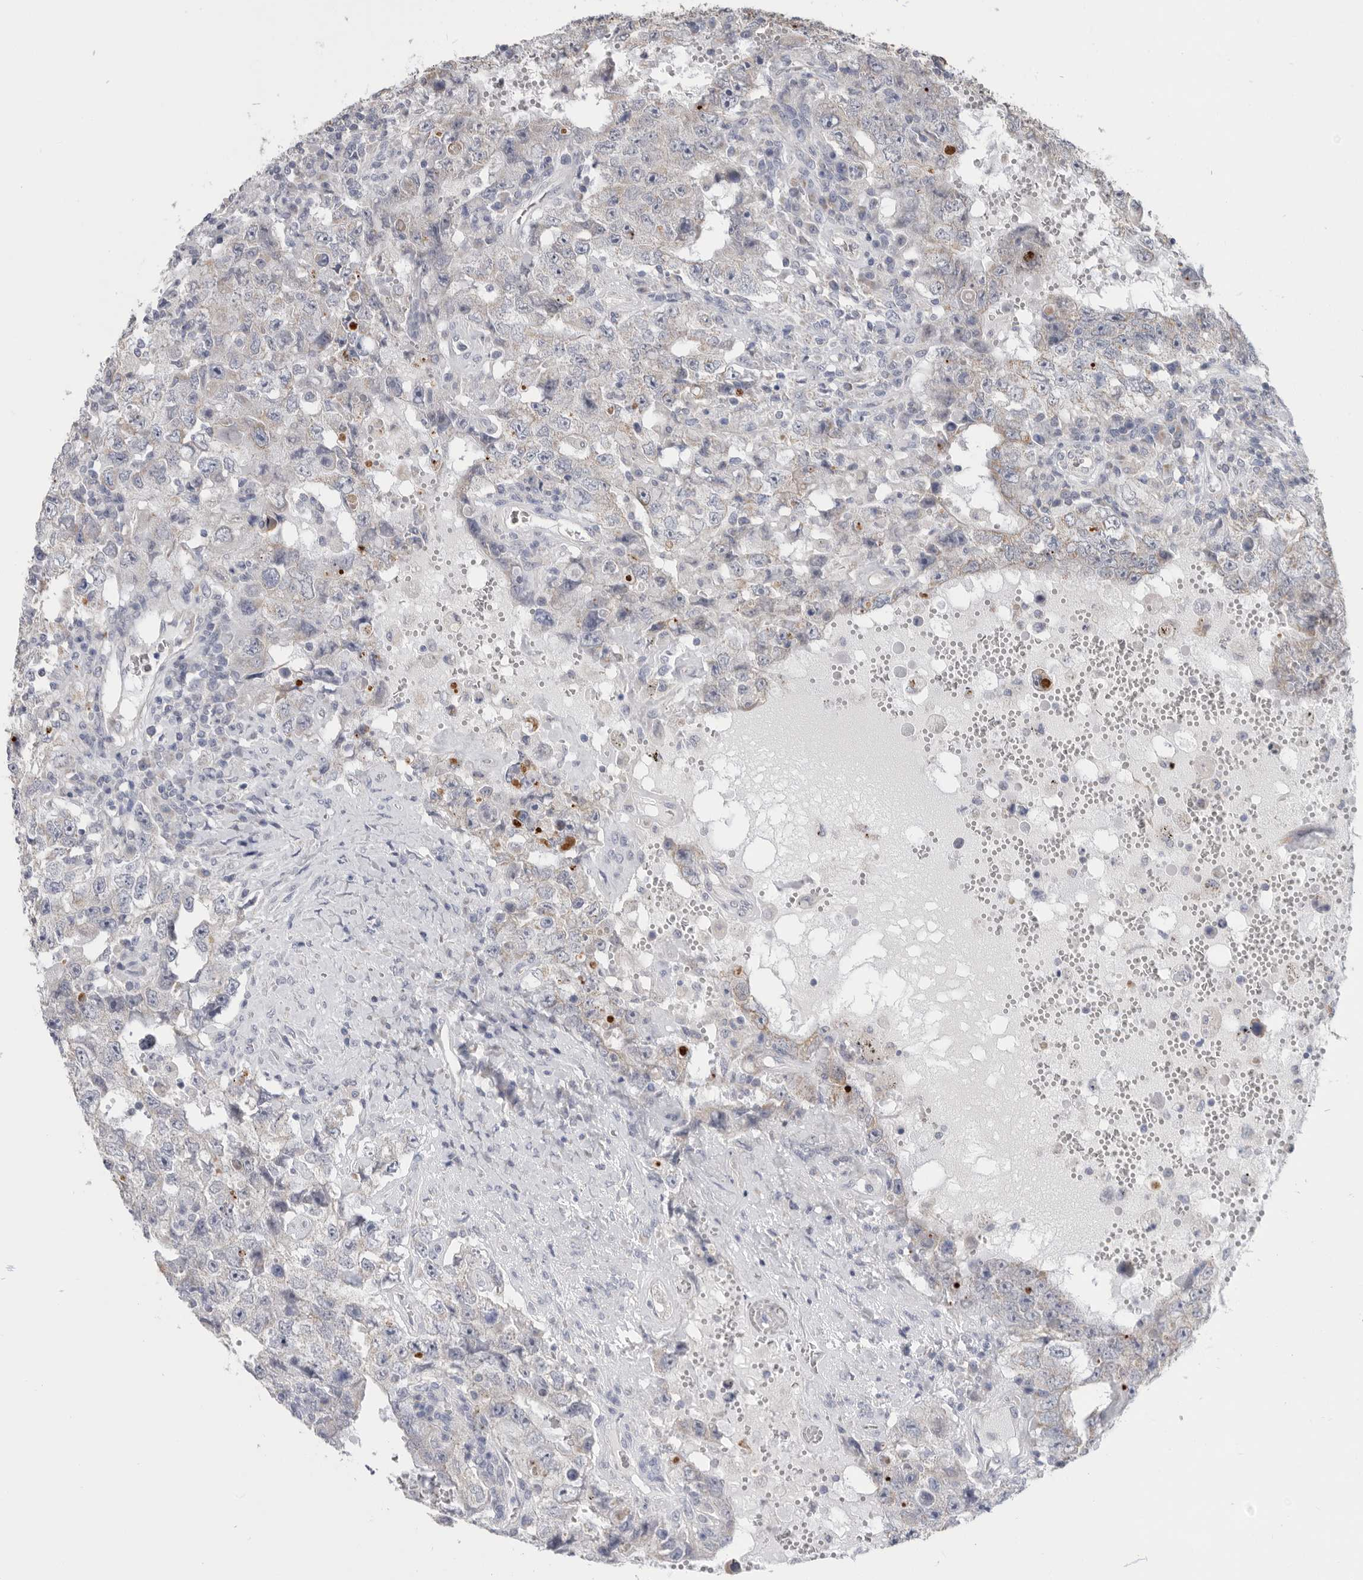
{"staining": {"intensity": "negative", "quantity": "none", "location": "none"}, "tissue": "testis cancer", "cell_type": "Tumor cells", "image_type": "cancer", "snomed": [{"axis": "morphology", "description": "Carcinoma, Embryonal, NOS"}, {"axis": "topography", "description": "Testis"}], "caption": "The histopathology image exhibits no significant positivity in tumor cells of testis embryonal carcinoma.", "gene": "MTFR1L", "patient": {"sex": "male", "age": 26}}